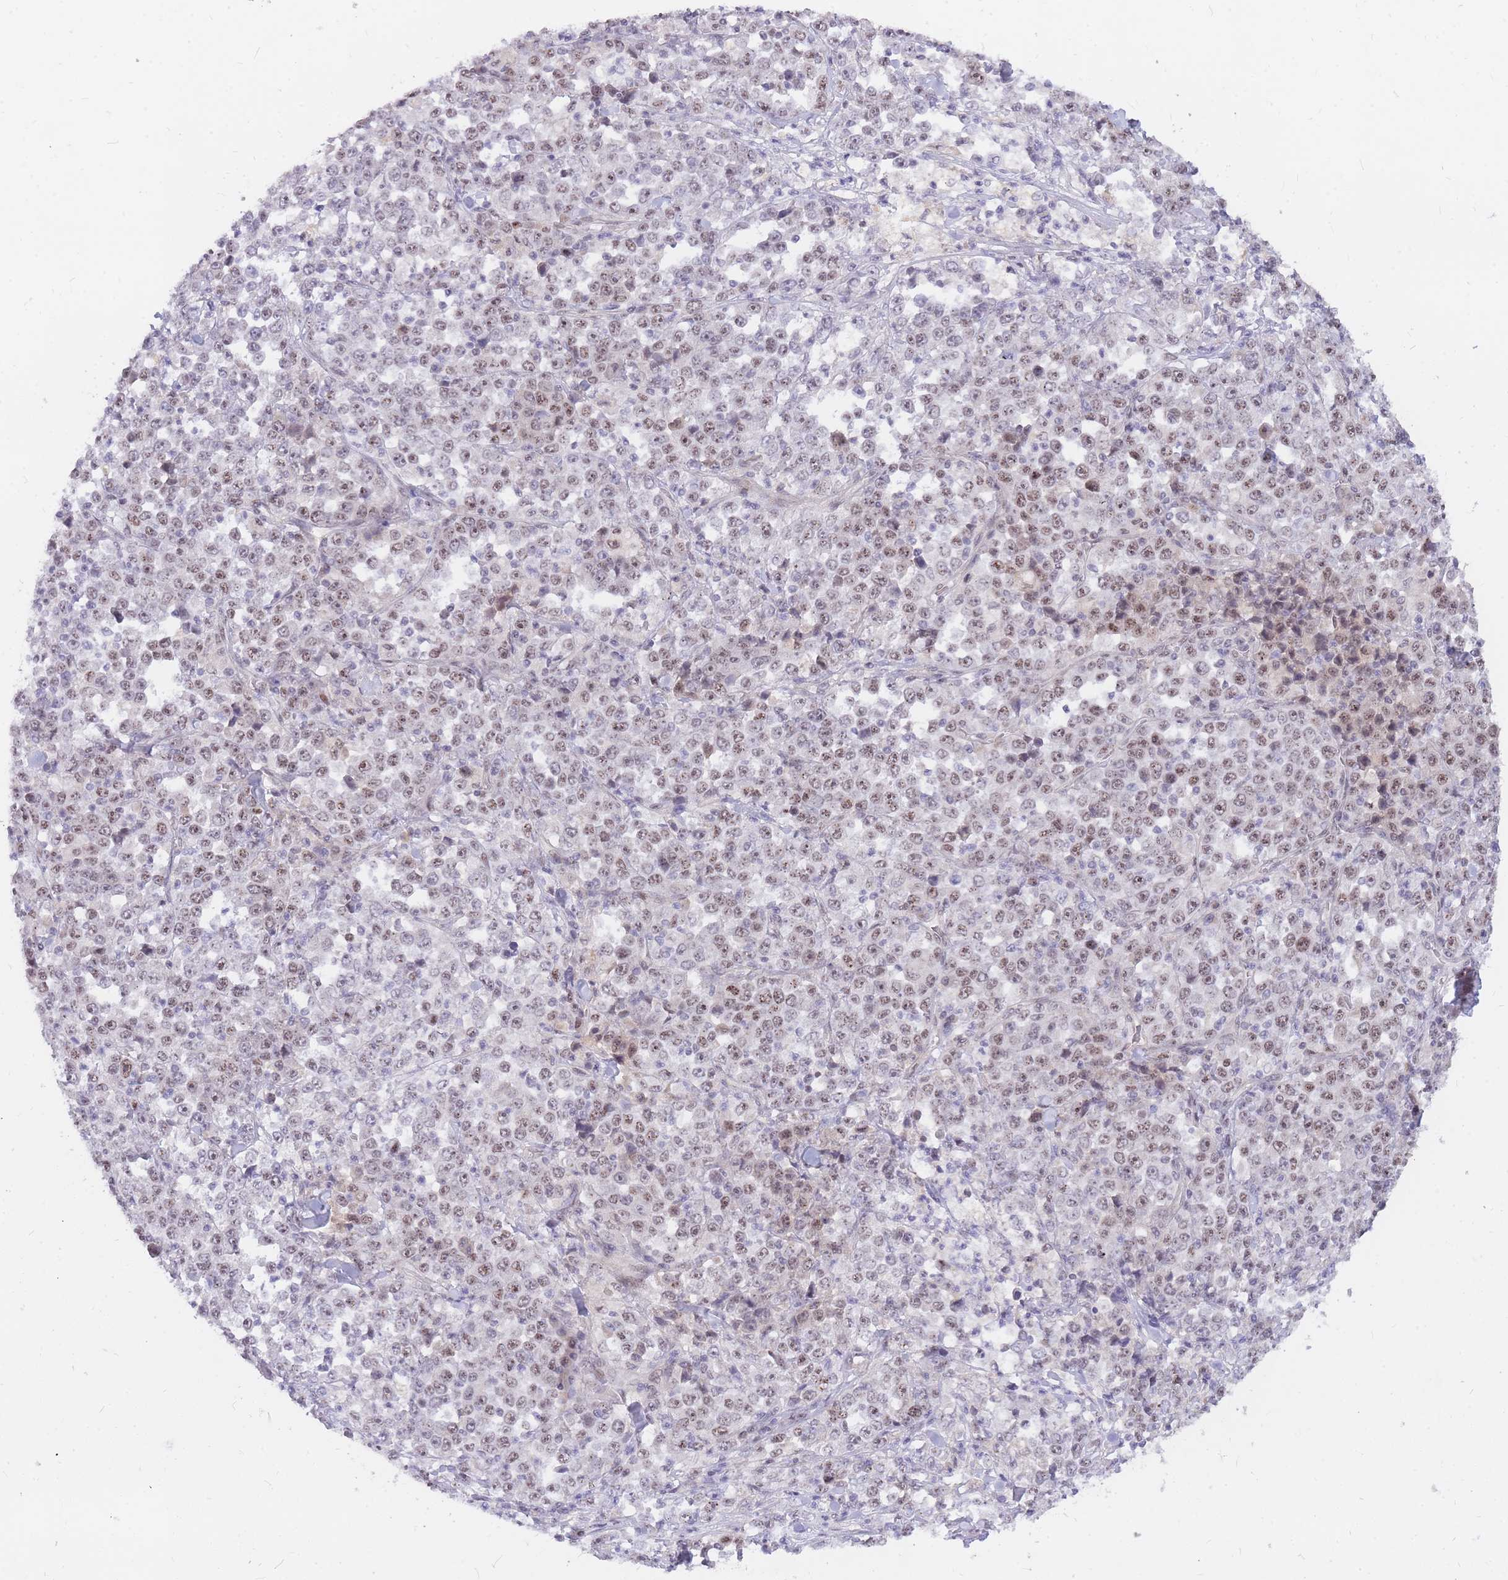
{"staining": {"intensity": "moderate", "quantity": "25%-75%", "location": "nuclear"}, "tissue": "stomach cancer", "cell_type": "Tumor cells", "image_type": "cancer", "snomed": [{"axis": "morphology", "description": "Normal tissue, NOS"}, {"axis": "morphology", "description": "Adenocarcinoma, NOS"}, {"axis": "topography", "description": "Stomach, upper"}, {"axis": "topography", "description": "Stomach"}], "caption": "Protein expression analysis of human stomach cancer reveals moderate nuclear positivity in approximately 25%-75% of tumor cells. (DAB IHC, brown staining for protein, blue staining for nuclei).", "gene": "TLE2", "patient": {"sex": "male", "age": 59}}